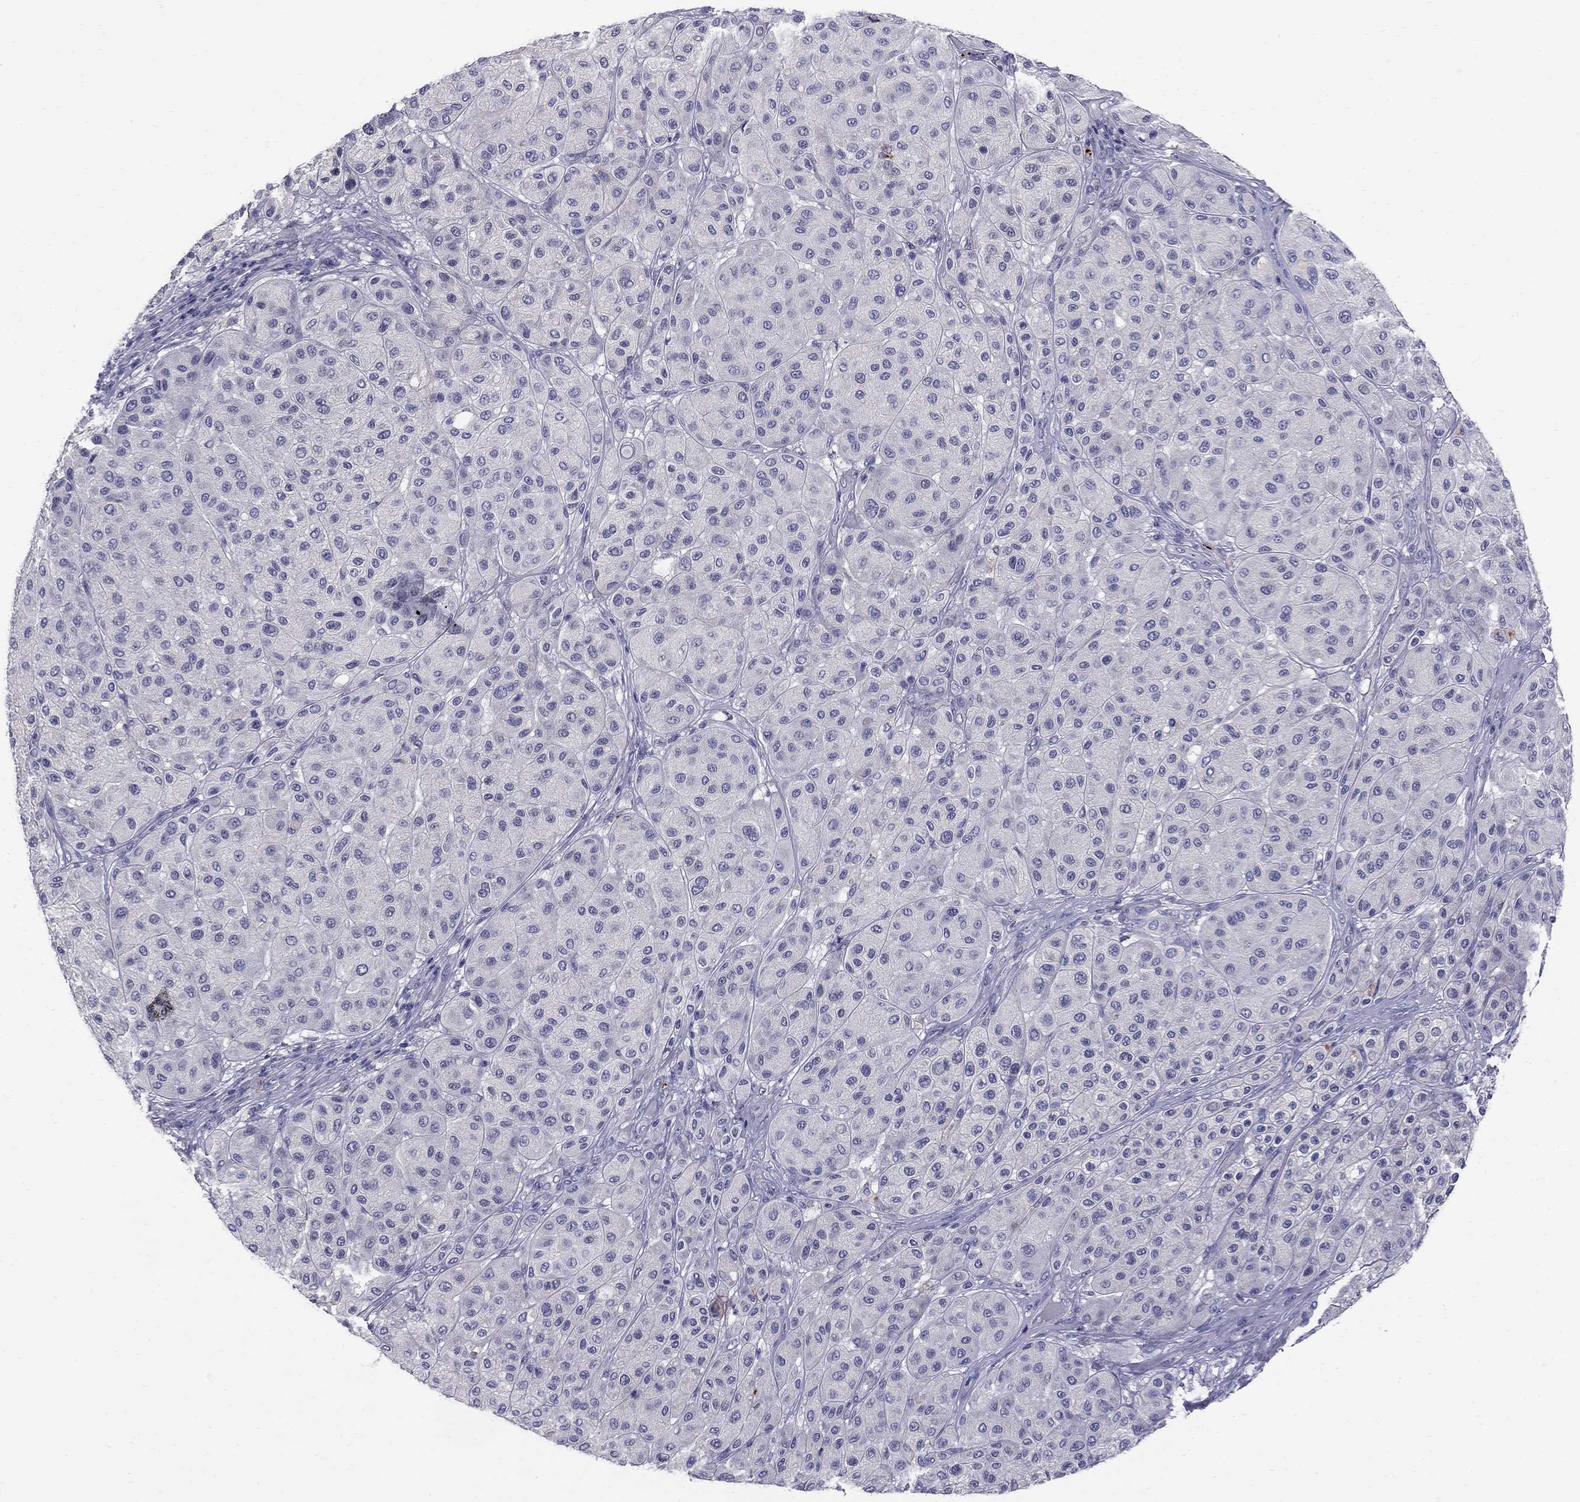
{"staining": {"intensity": "negative", "quantity": "none", "location": "none"}, "tissue": "melanoma", "cell_type": "Tumor cells", "image_type": "cancer", "snomed": [{"axis": "morphology", "description": "Malignant melanoma, Metastatic site"}, {"axis": "topography", "description": "Smooth muscle"}], "caption": "DAB immunohistochemical staining of human melanoma reveals no significant staining in tumor cells.", "gene": "TP53TG5", "patient": {"sex": "male", "age": 41}}